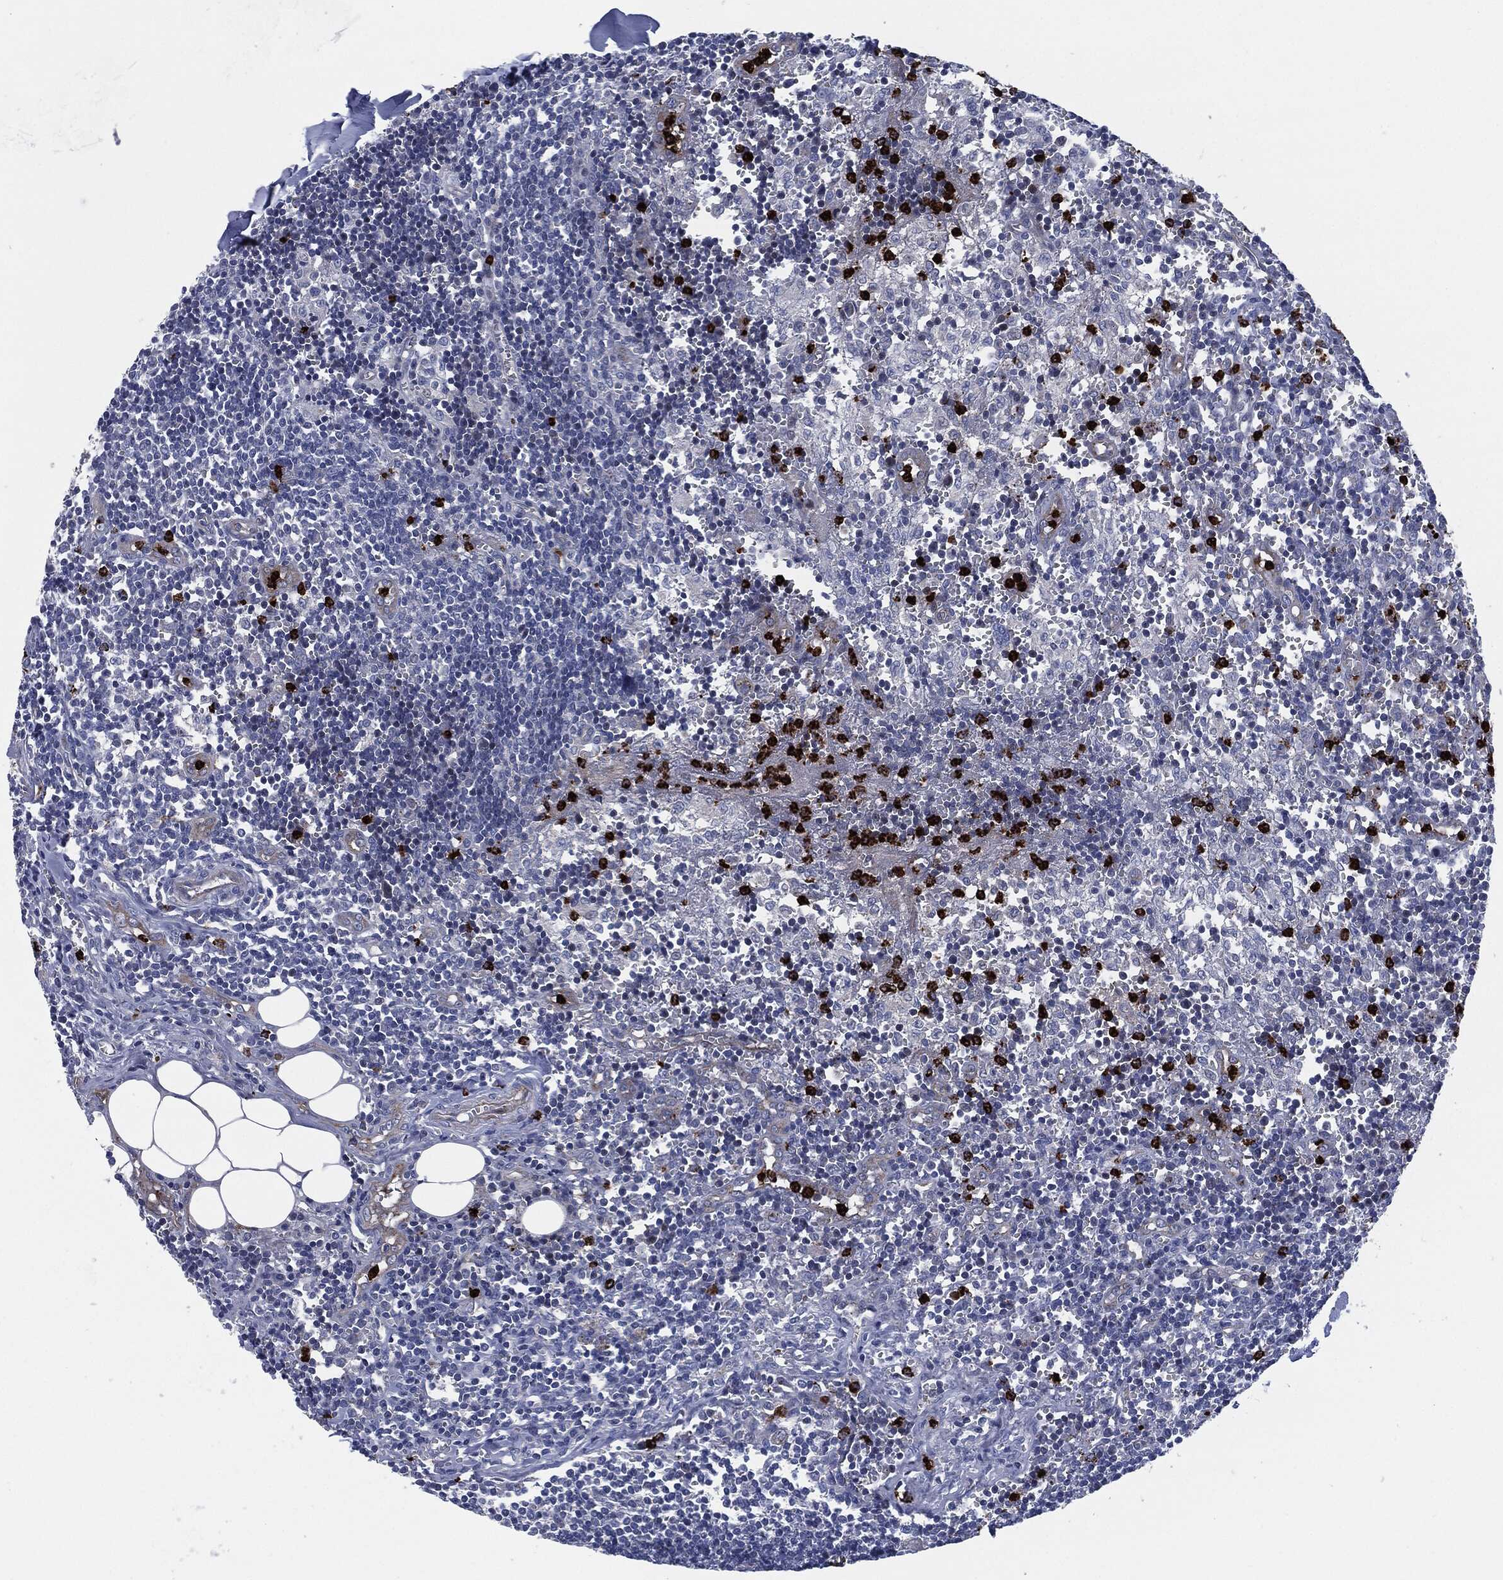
{"staining": {"intensity": "strong", "quantity": "<25%", "location": "cytoplasmic/membranous,nuclear"}, "tissue": "lymph node", "cell_type": "Non-germinal center cells", "image_type": "normal", "snomed": [{"axis": "morphology", "description": "Normal tissue, NOS"}, {"axis": "topography", "description": "Lymph node"}, {"axis": "topography", "description": "Salivary gland"}], "caption": "Benign lymph node exhibits strong cytoplasmic/membranous,nuclear positivity in approximately <25% of non-germinal center cells, visualized by immunohistochemistry. (IHC, brightfield microscopy, high magnification).", "gene": "MPO", "patient": {"sex": "male", "age": 78}}